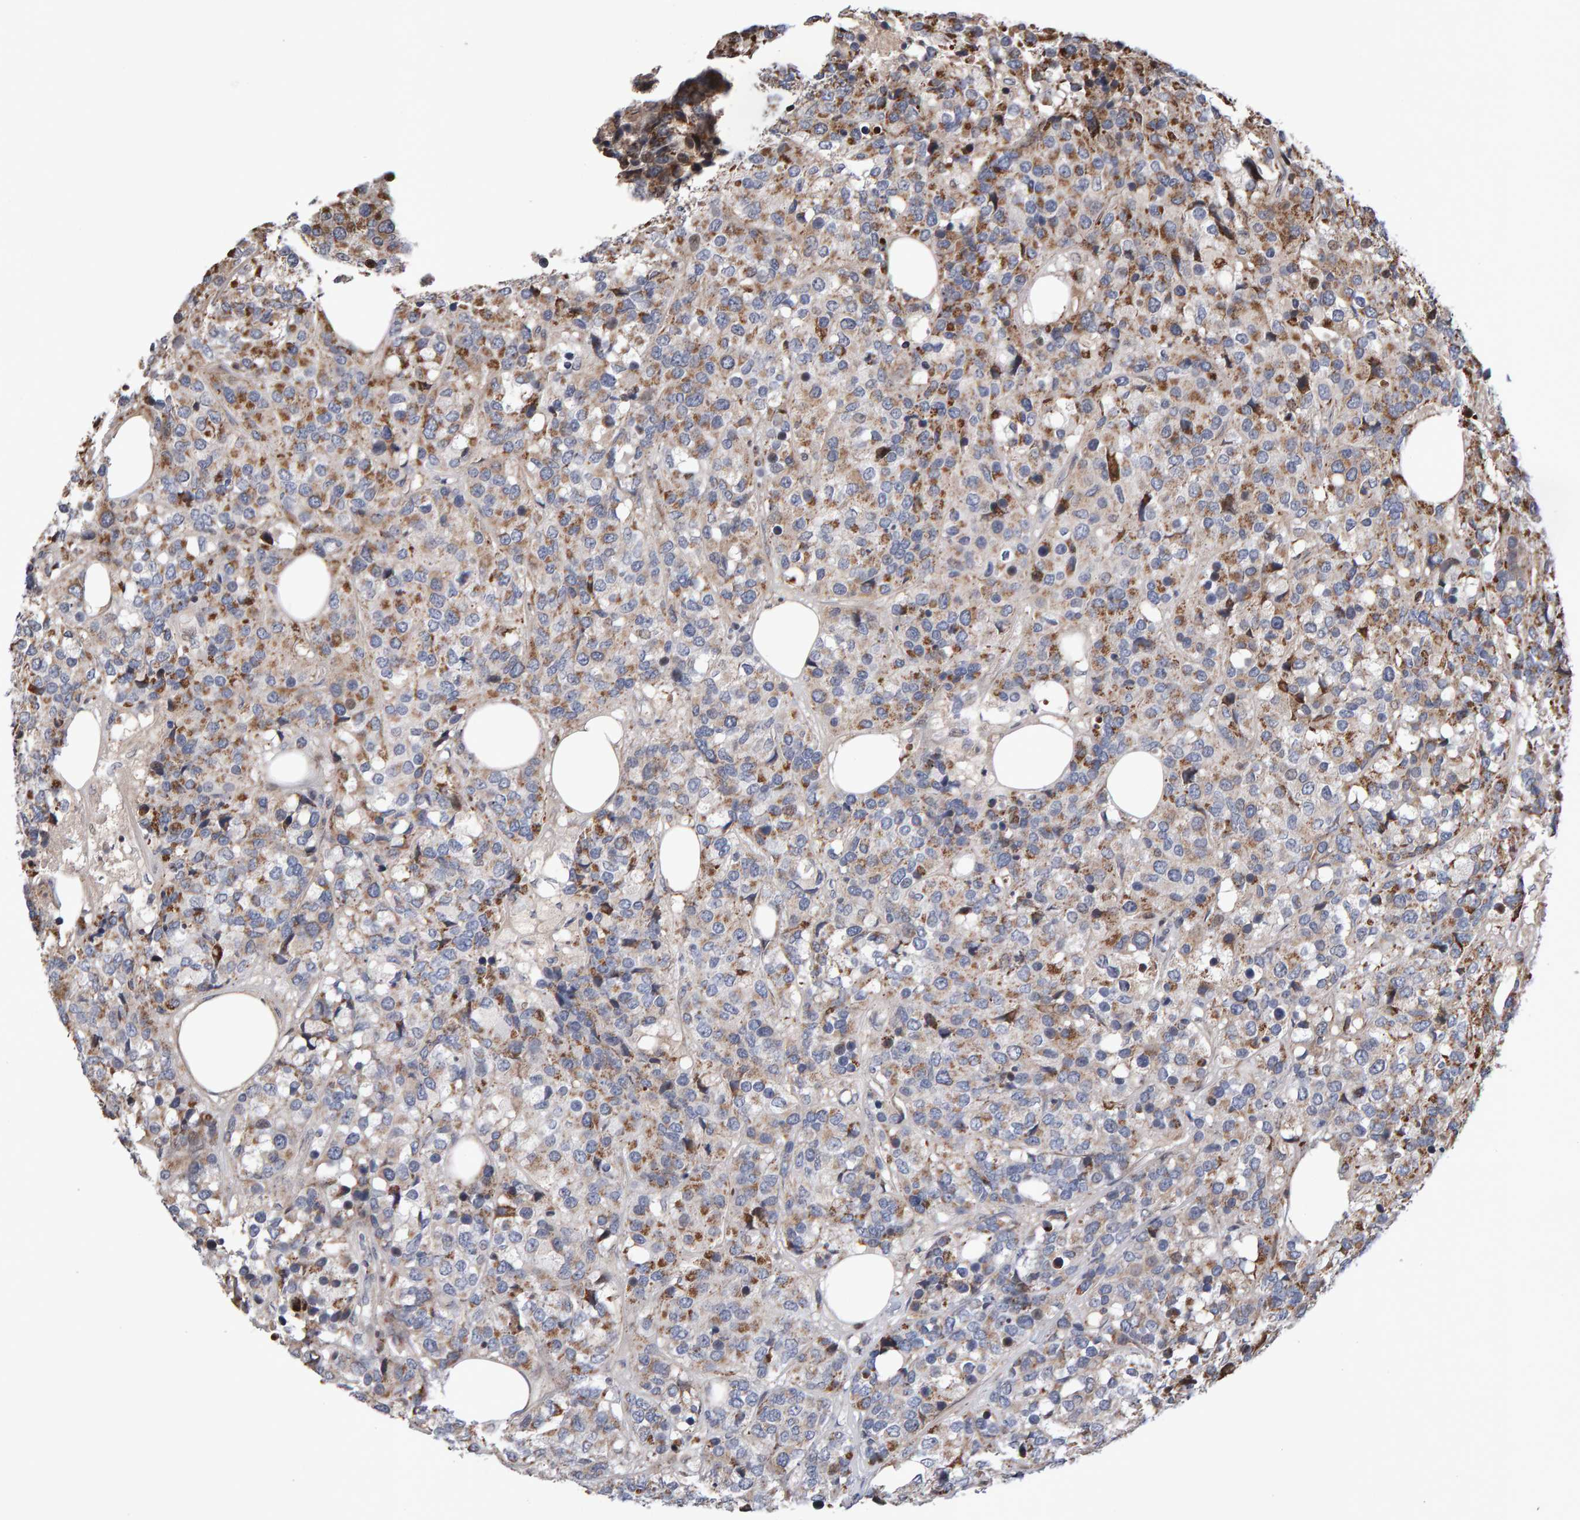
{"staining": {"intensity": "moderate", "quantity": "<25%", "location": "cytoplasmic/membranous"}, "tissue": "breast cancer", "cell_type": "Tumor cells", "image_type": "cancer", "snomed": [{"axis": "morphology", "description": "Lobular carcinoma"}, {"axis": "topography", "description": "Breast"}], "caption": "Breast cancer stained with a protein marker reveals moderate staining in tumor cells.", "gene": "PECR", "patient": {"sex": "female", "age": 59}}